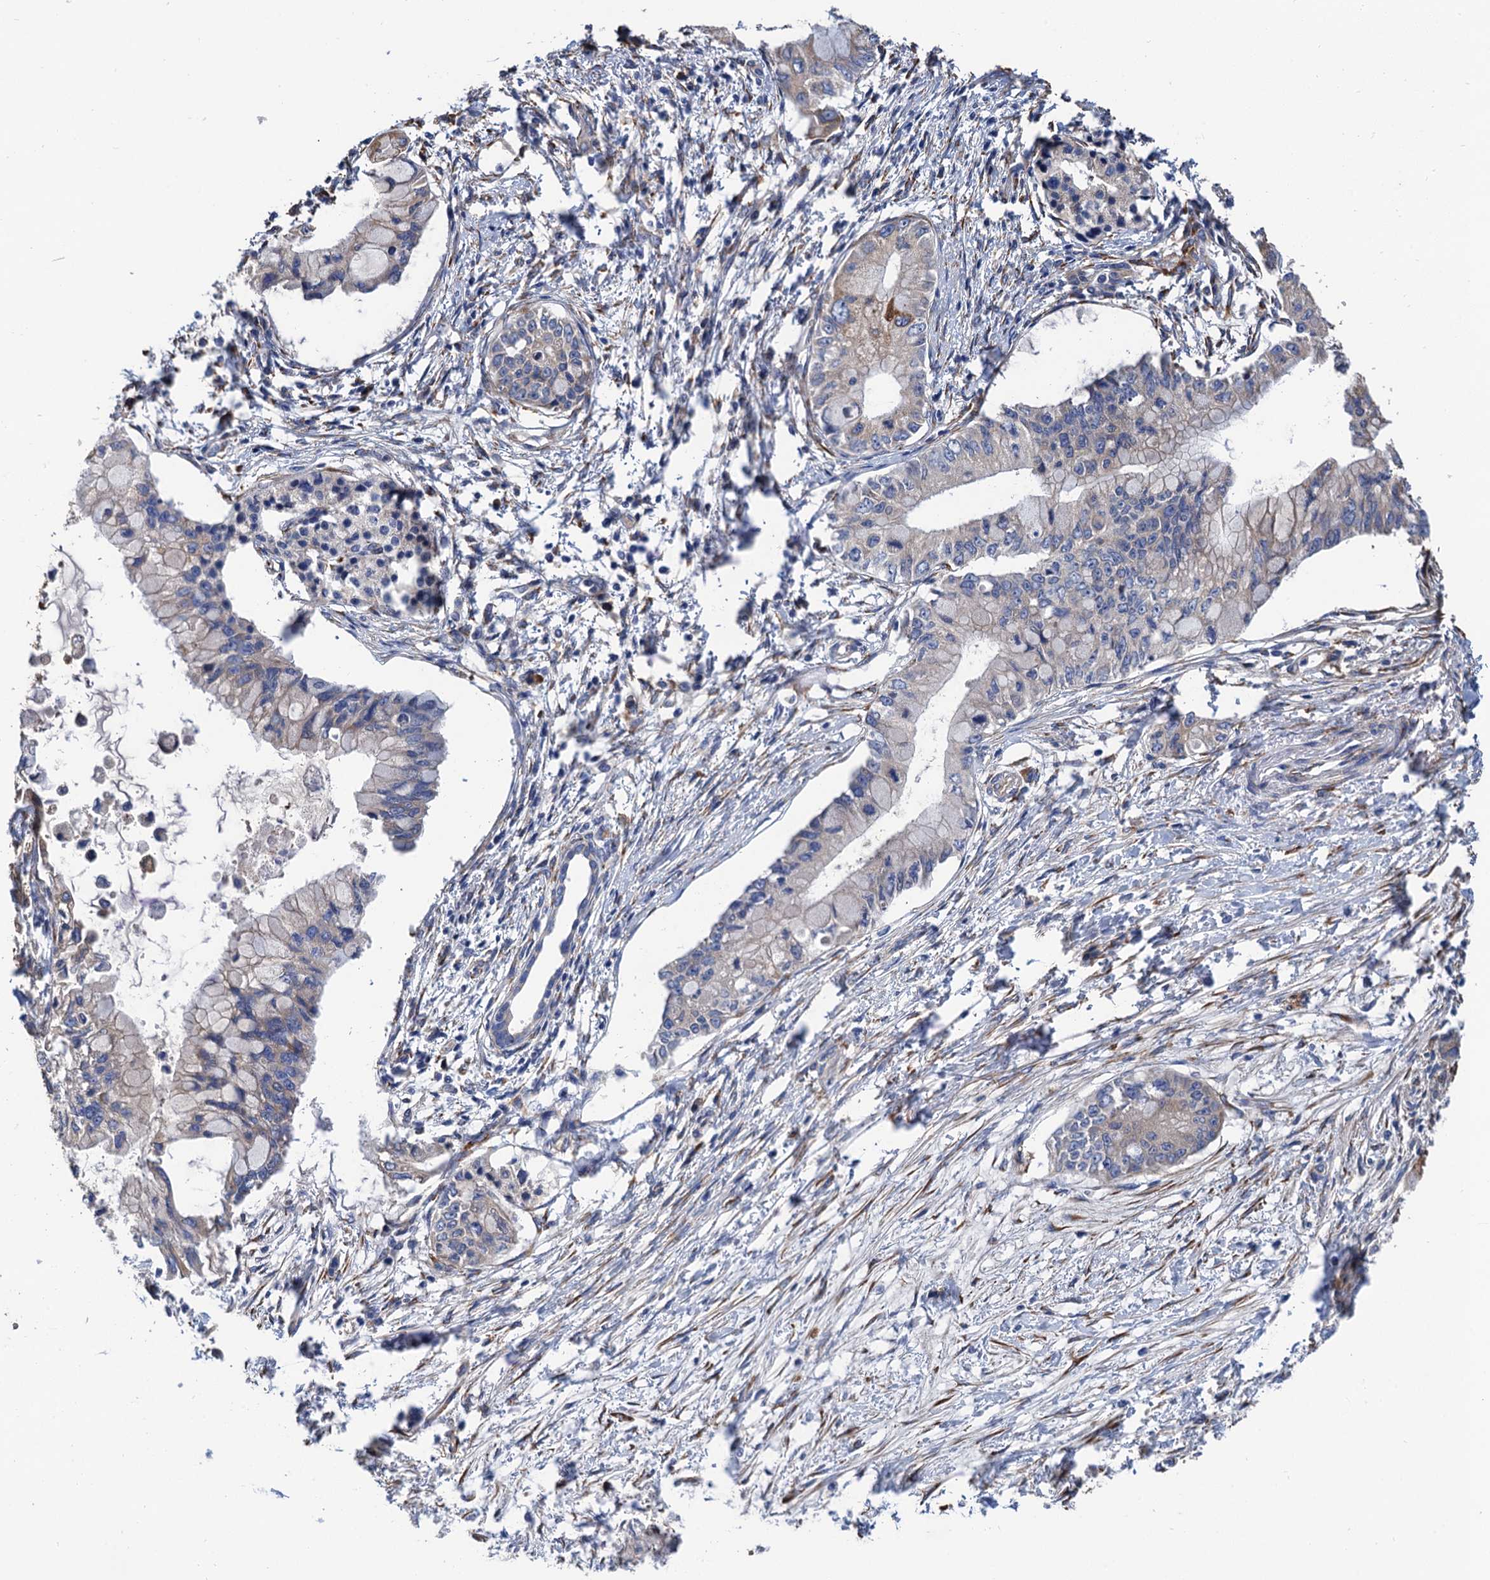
{"staining": {"intensity": "negative", "quantity": "none", "location": "none"}, "tissue": "pancreatic cancer", "cell_type": "Tumor cells", "image_type": "cancer", "snomed": [{"axis": "morphology", "description": "Adenocarcinoma, NOS"}, {"axis": "topography", "description": "Pancreas"}], "caption": "A high-resolution histopathology image shows IHC staining of adenocarcinoma (pancreatic), which demonstrates no significant expression in tumor cells.", "gene": "CNNM1", "patient": {"sex": "male", "age": 48}}